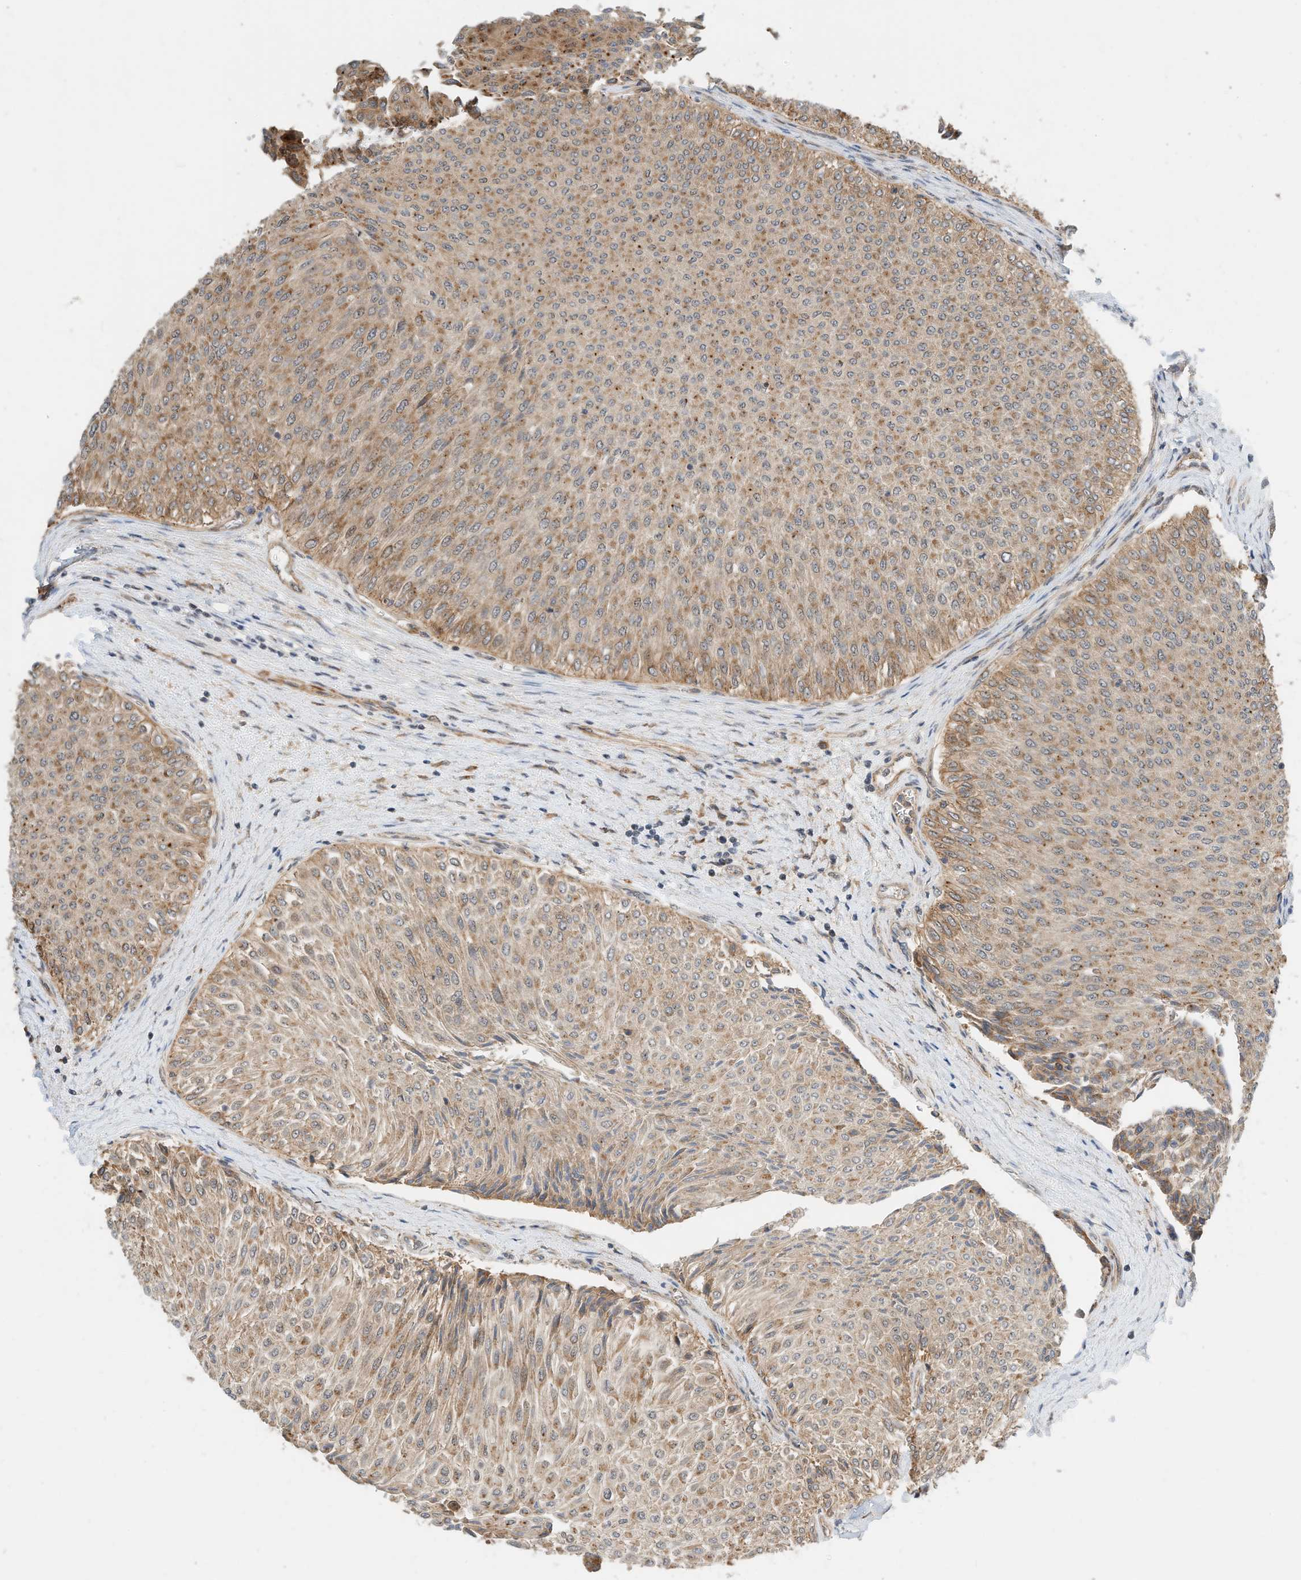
{"staining": {"intensity": "moderate", "quantity": ">75%", "location": "cytoplasmic/membranous"}, "tissue": "urothelial cancer", "cell_type": "Tumor cells", "image_type": "cancer", "snomed": [{"axis": "morphology", "description": "Urothelial carcinoma, Low grade"}, {"axis": "topography", "description": "Urinary bladder"}], "caption": "A medium amount of moderate cytoplasmic/membranous expression is present in about >75% of tumor cells in low-grade urothelial carcinoma tissue. (DAB = brown stain, brightfield microscopy at high magnification).", "gene": "CPAMD8", "patient": {"sex": "male", "age": 78}}